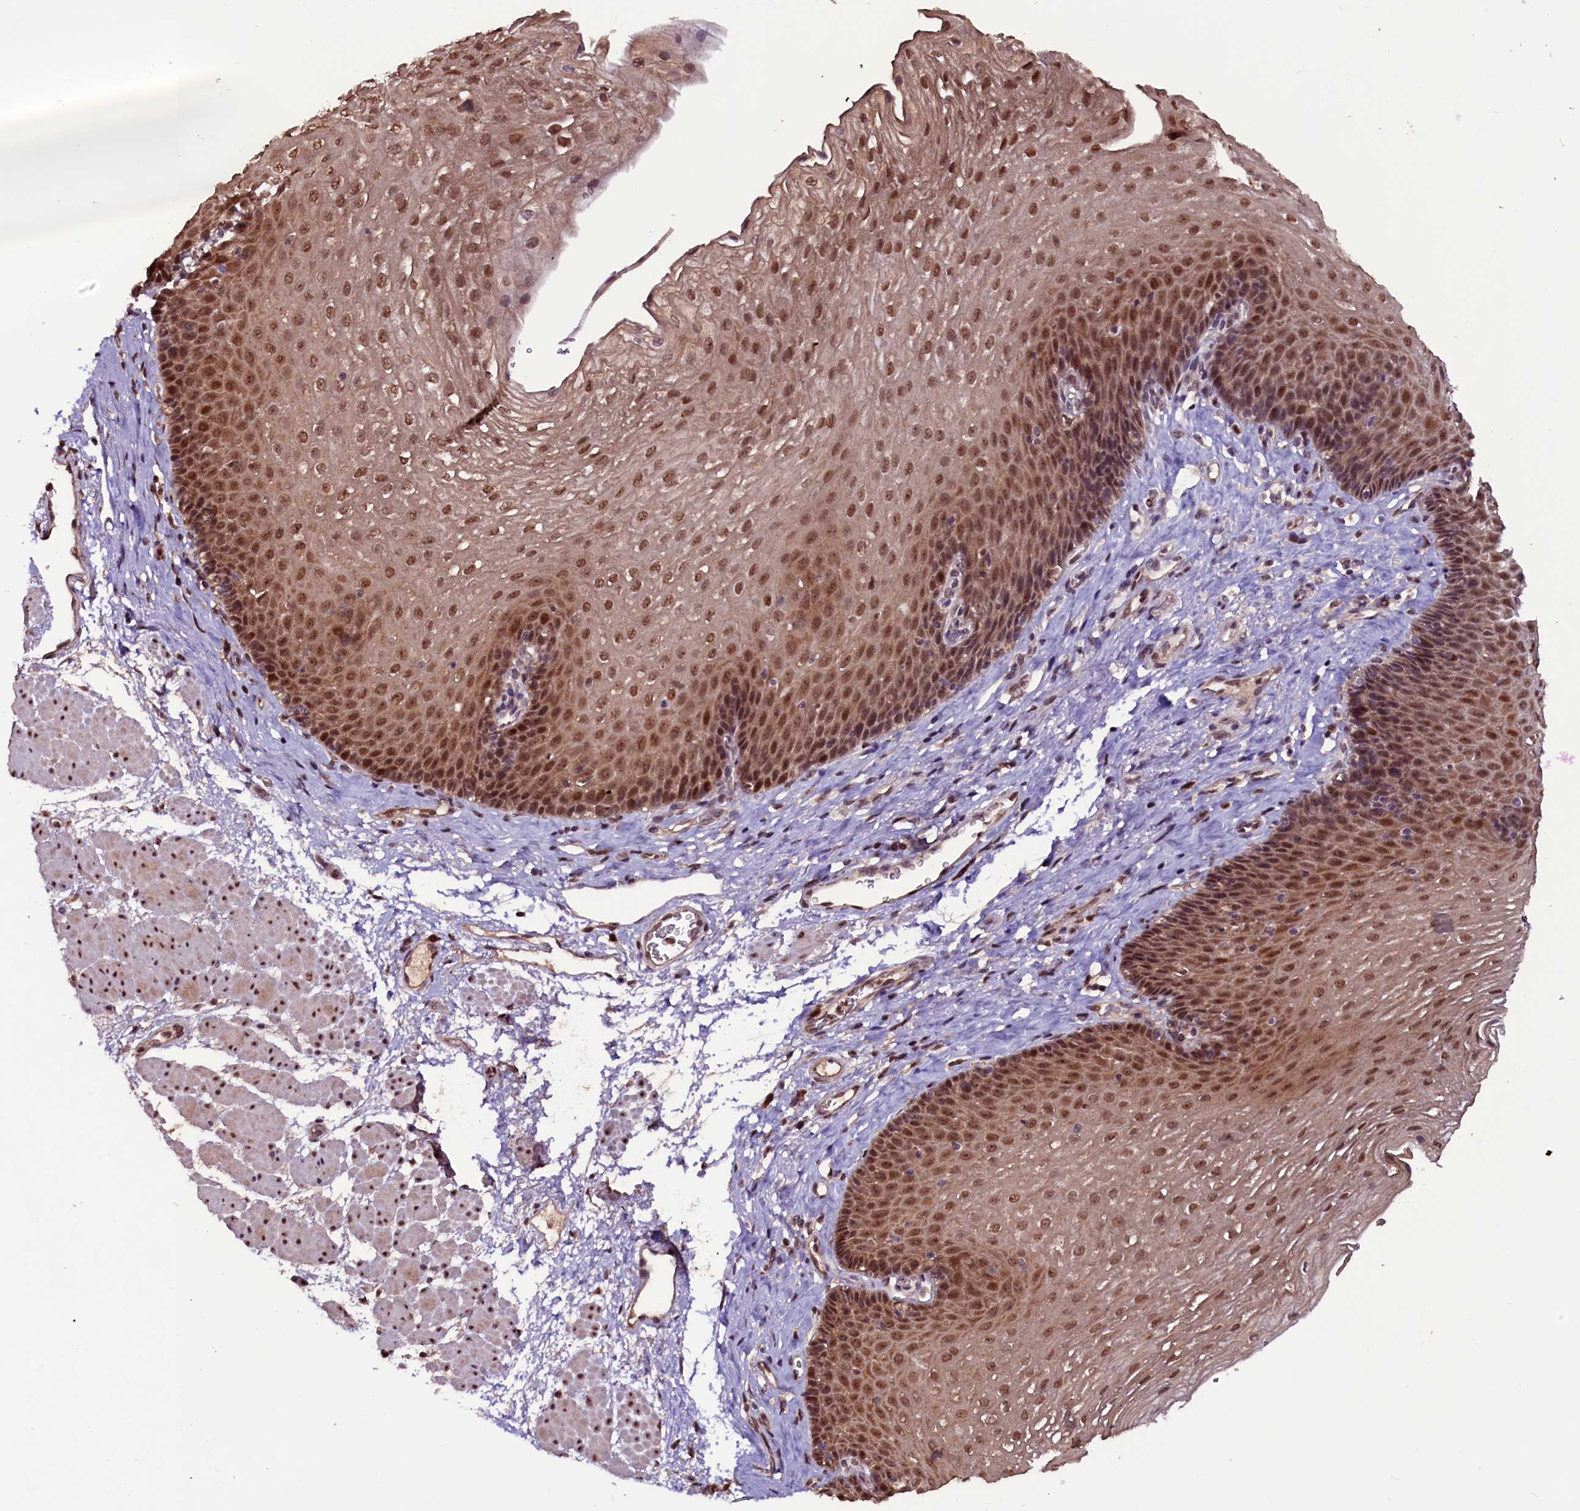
{"staining": {"intensity": "moderate", "quantity": ">75%", "location": "nuclear"}, "tissue": "esophagus", "cell_type": "Squamous epithelial cells", "image_type": "normal", "snomed": [{"axis": "morphology", "description": "Normal tissue, NOS"}, {"axis": "topography", "description": "Esophagus"}], "caption": "Human esophagus stained with a brown dye displays moderate nuclear positive positivity in approximately >75% of squamous epithelial cells.", "gene": "RNMT", "patient": {"sex": "female", "age": 66}}